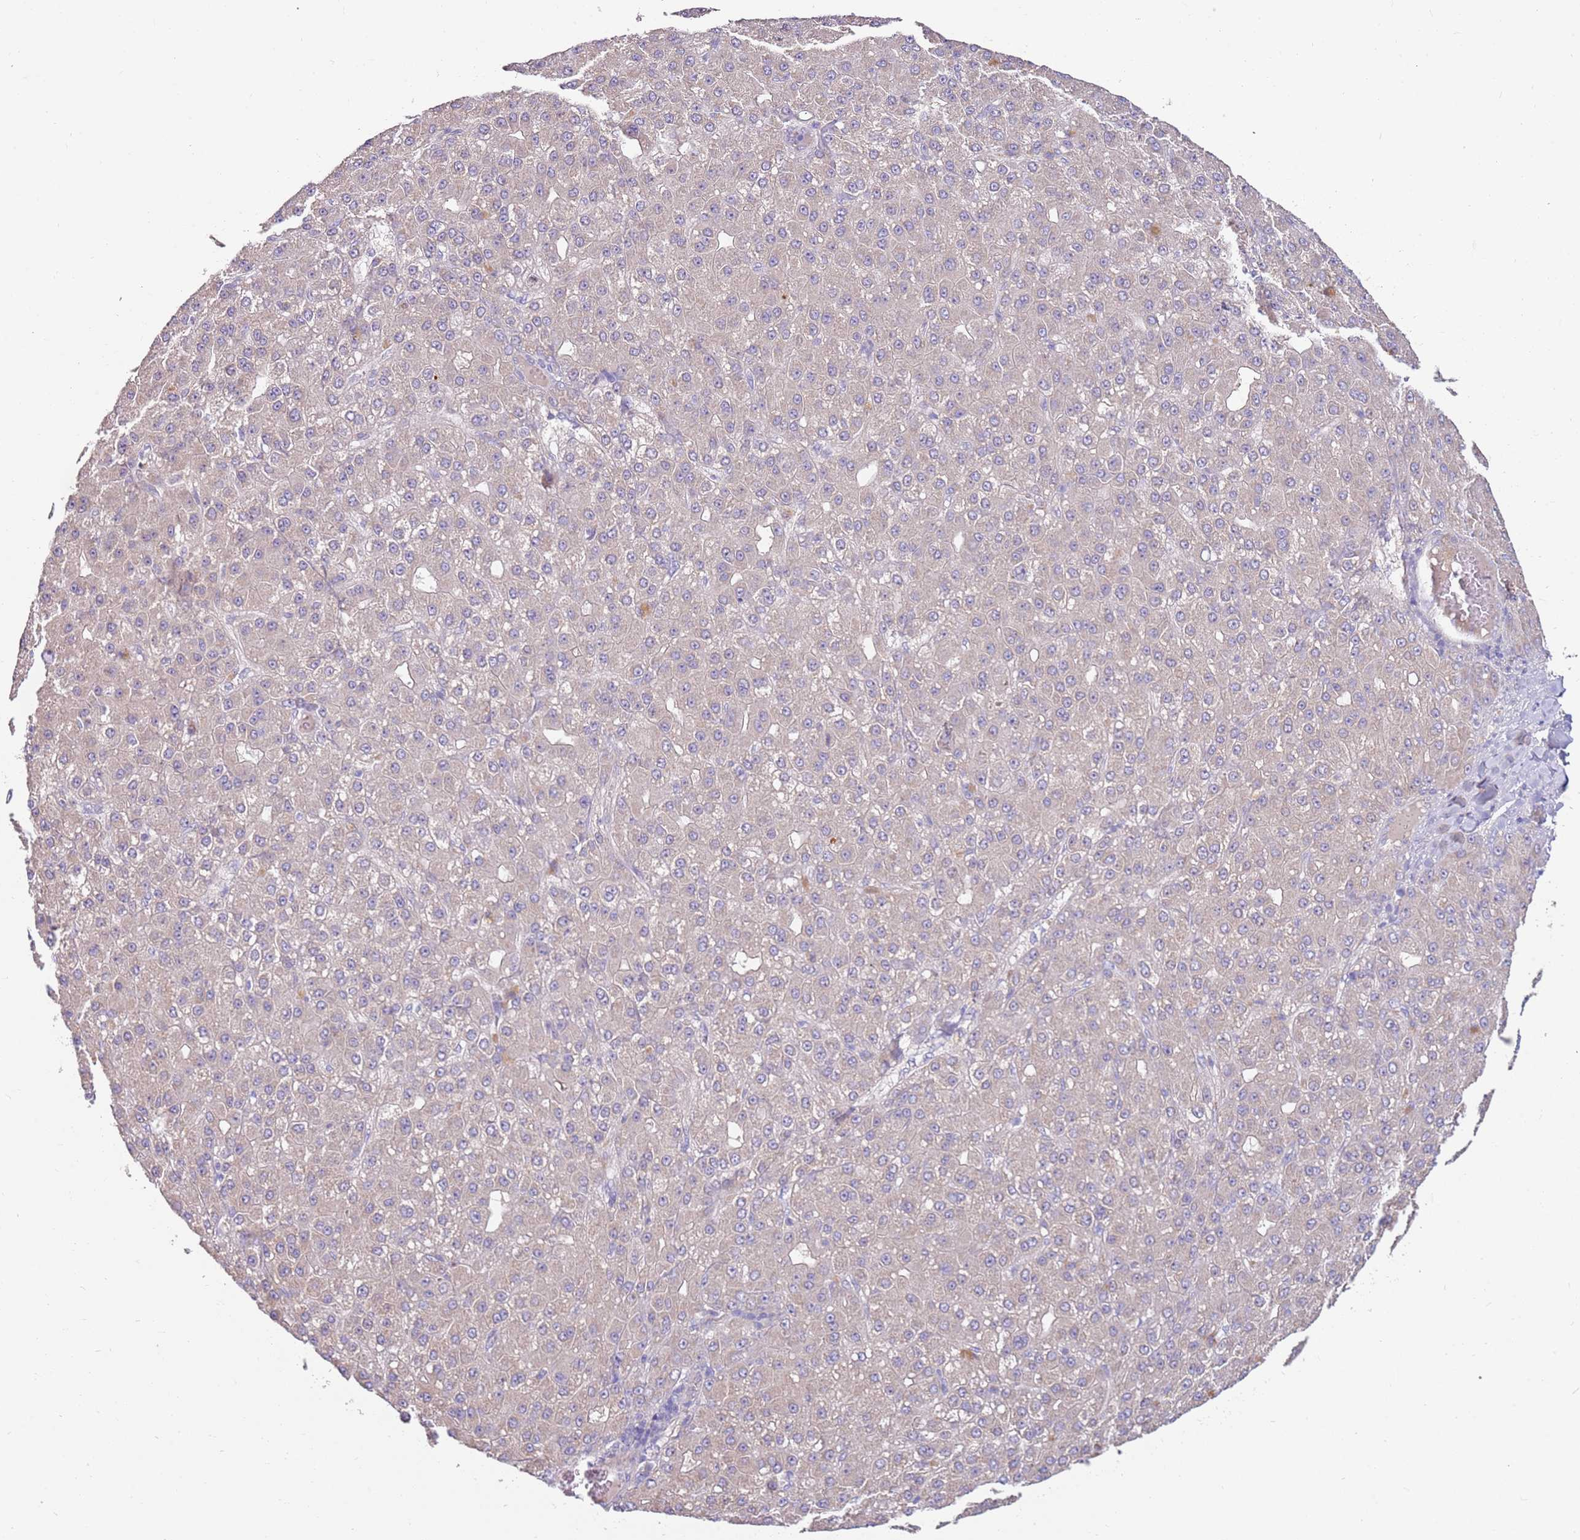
{"staining": {"intensity": "negative", "quantity": "none", "location": "none"}, "tissue": "liver cancer", "cell_type": "Tumor cells", "image_type": "cancer", "snomed": [{"axis": "morphology", "description": "Carcinoma, Hepatocellular, NOS"}, {"axis": "topography", "description": "Liver"}], "caption": "Immunohistochemistry of human hepatocellular carcinoma (liver) shows no staining in tumor cells.", "gene": "SLC44A4", "patient": {"sex": "male", "age": 67}}